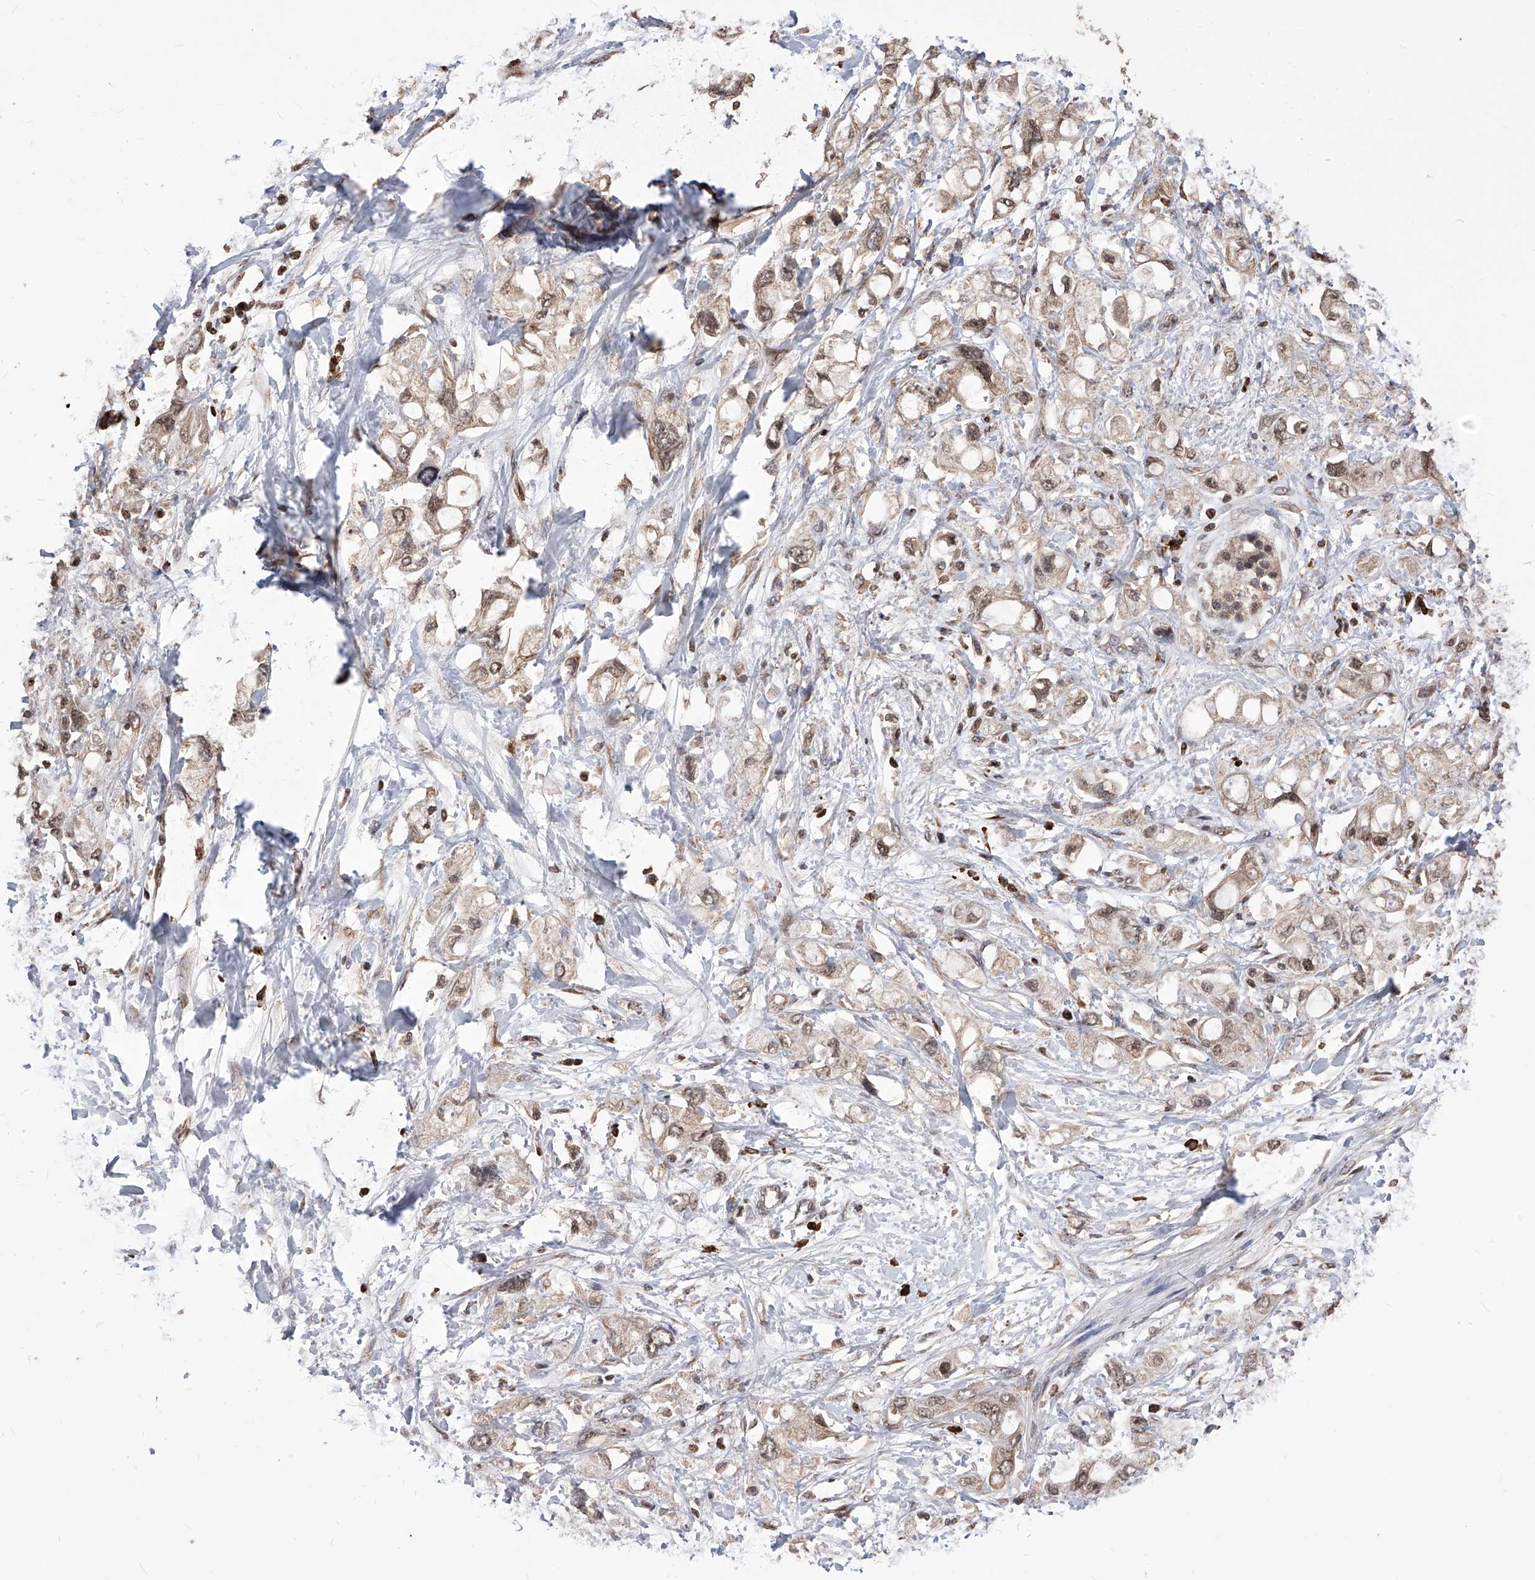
{"staining": {"intensity": "weak", "quantity": ">75%", "location": "cytoplasmic/membranous,nuclear"}, "tissue": "pancreatic cancer", "cell_type": "Tumor cells", "image_type": "cancer", "snomed": [{"axis": "morphology", "description": "Adenocarcinoma, NOS"}, {"axis": "topography", "description": "Pancreas"}], "caption": "A micrograph showing weak cytoplasmic/membranous and nuclear expression in approximately >75% of tumor cells in pancreatic cancer (adenocarcinoma), as visualized by brown immunohistochemical staining.", "gene": "ID1", "patient": {"sex": "female", "age": 56}}